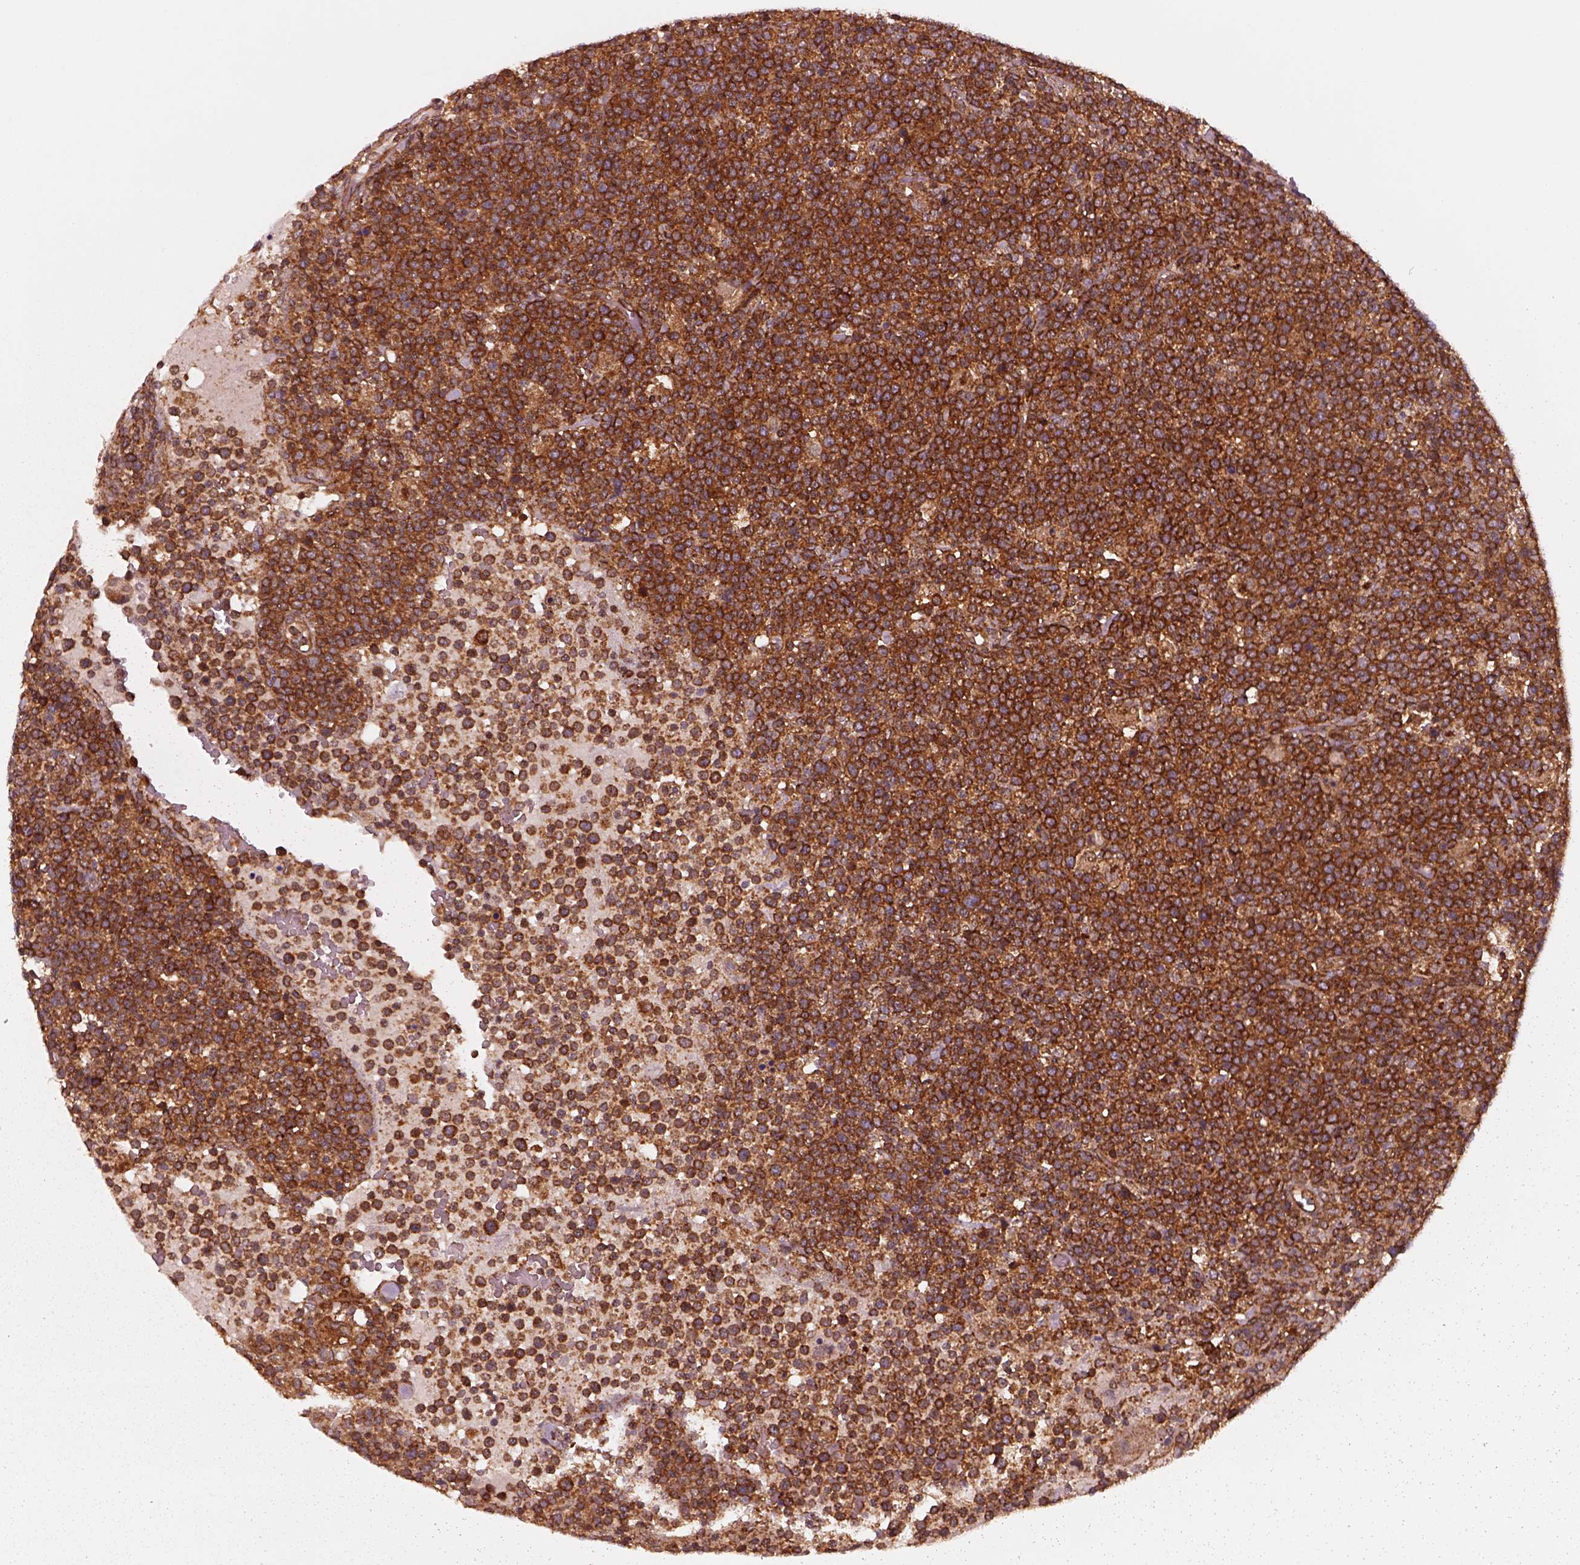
{"staining": {"intensity": "strong", "quantity": ">75%", "location": "cytoplasmic/membranous"}, "tissue": "lymphoma", "cell_type": "Tumor cells", "image_type": "cancer", "snomed": [{"axis": "morphology", "description": "Malignant lymphoma, non-Hodgkin's type, High grade"}, {"axis": "topography", "description": "Lymph node"}], "caption": "Immunohistochemical staining of lymphoma exhibits high levels of strong cytoplasmic/membranous expression in approximately >75% of tumor cells.", "gene": "WASHC2A", "patient": {"sex": "male", "age": 61}}